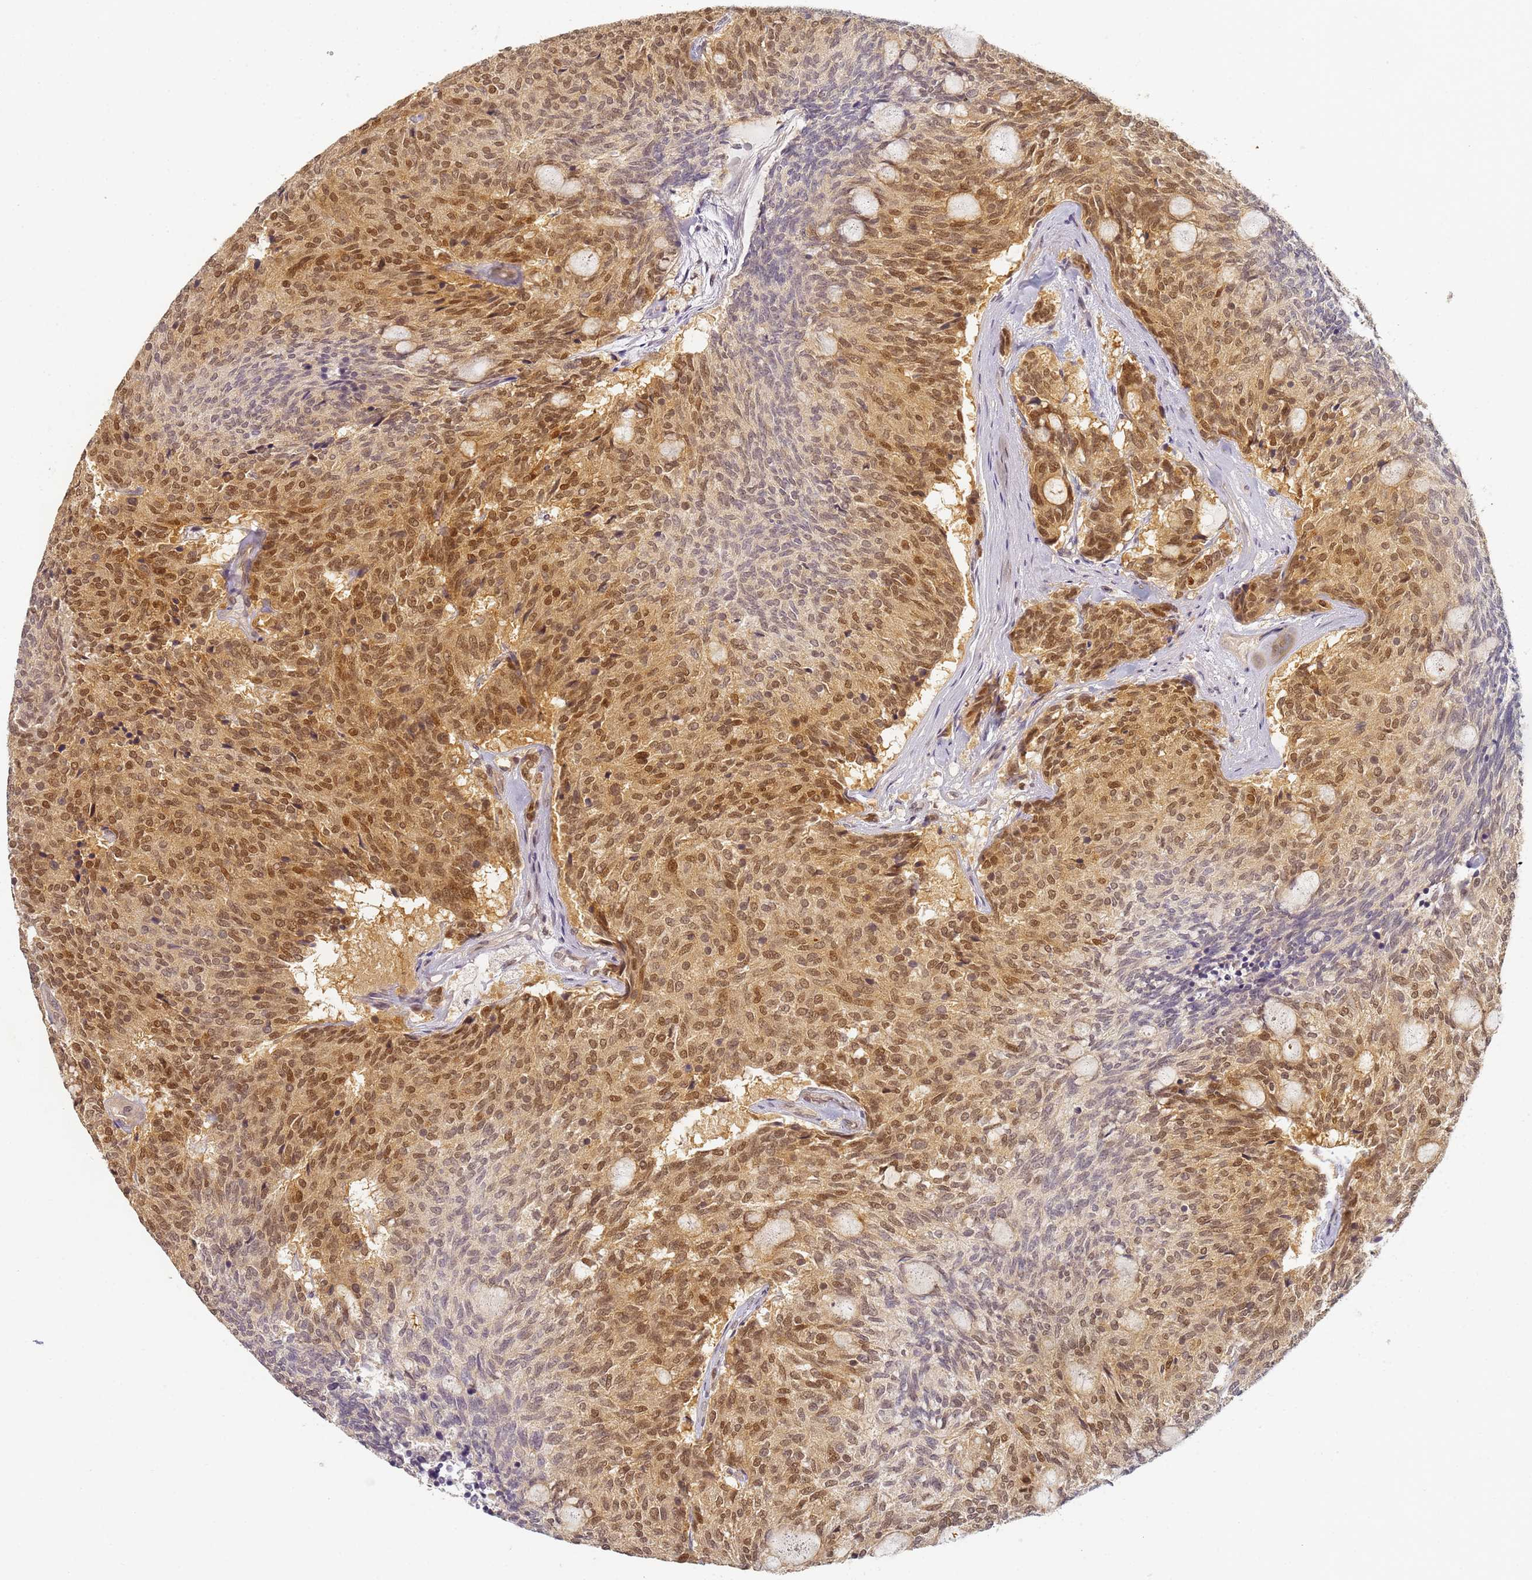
{"staining": {"intensity": "moderate", "quantity": ">75%", "location": "cytoplasmic/membranous,nuclear"}, "tissue": "carcinoid", "cell_type": "Tumor cells", "image_type": "cancer", "snomed": [{"axis": "morphology", "description": "Carcinoid, malignant, NOS"}, {"axis": "topography", "description": "Pancreas"}], "caption": "Tumor cells display medium levels of moderate cytoplasmic/membranous and nuclear positivity in approximately >75% of cells in human carcinoid.", "gene": "HMCES", "patient": {"sex": "female", "age": 54}}